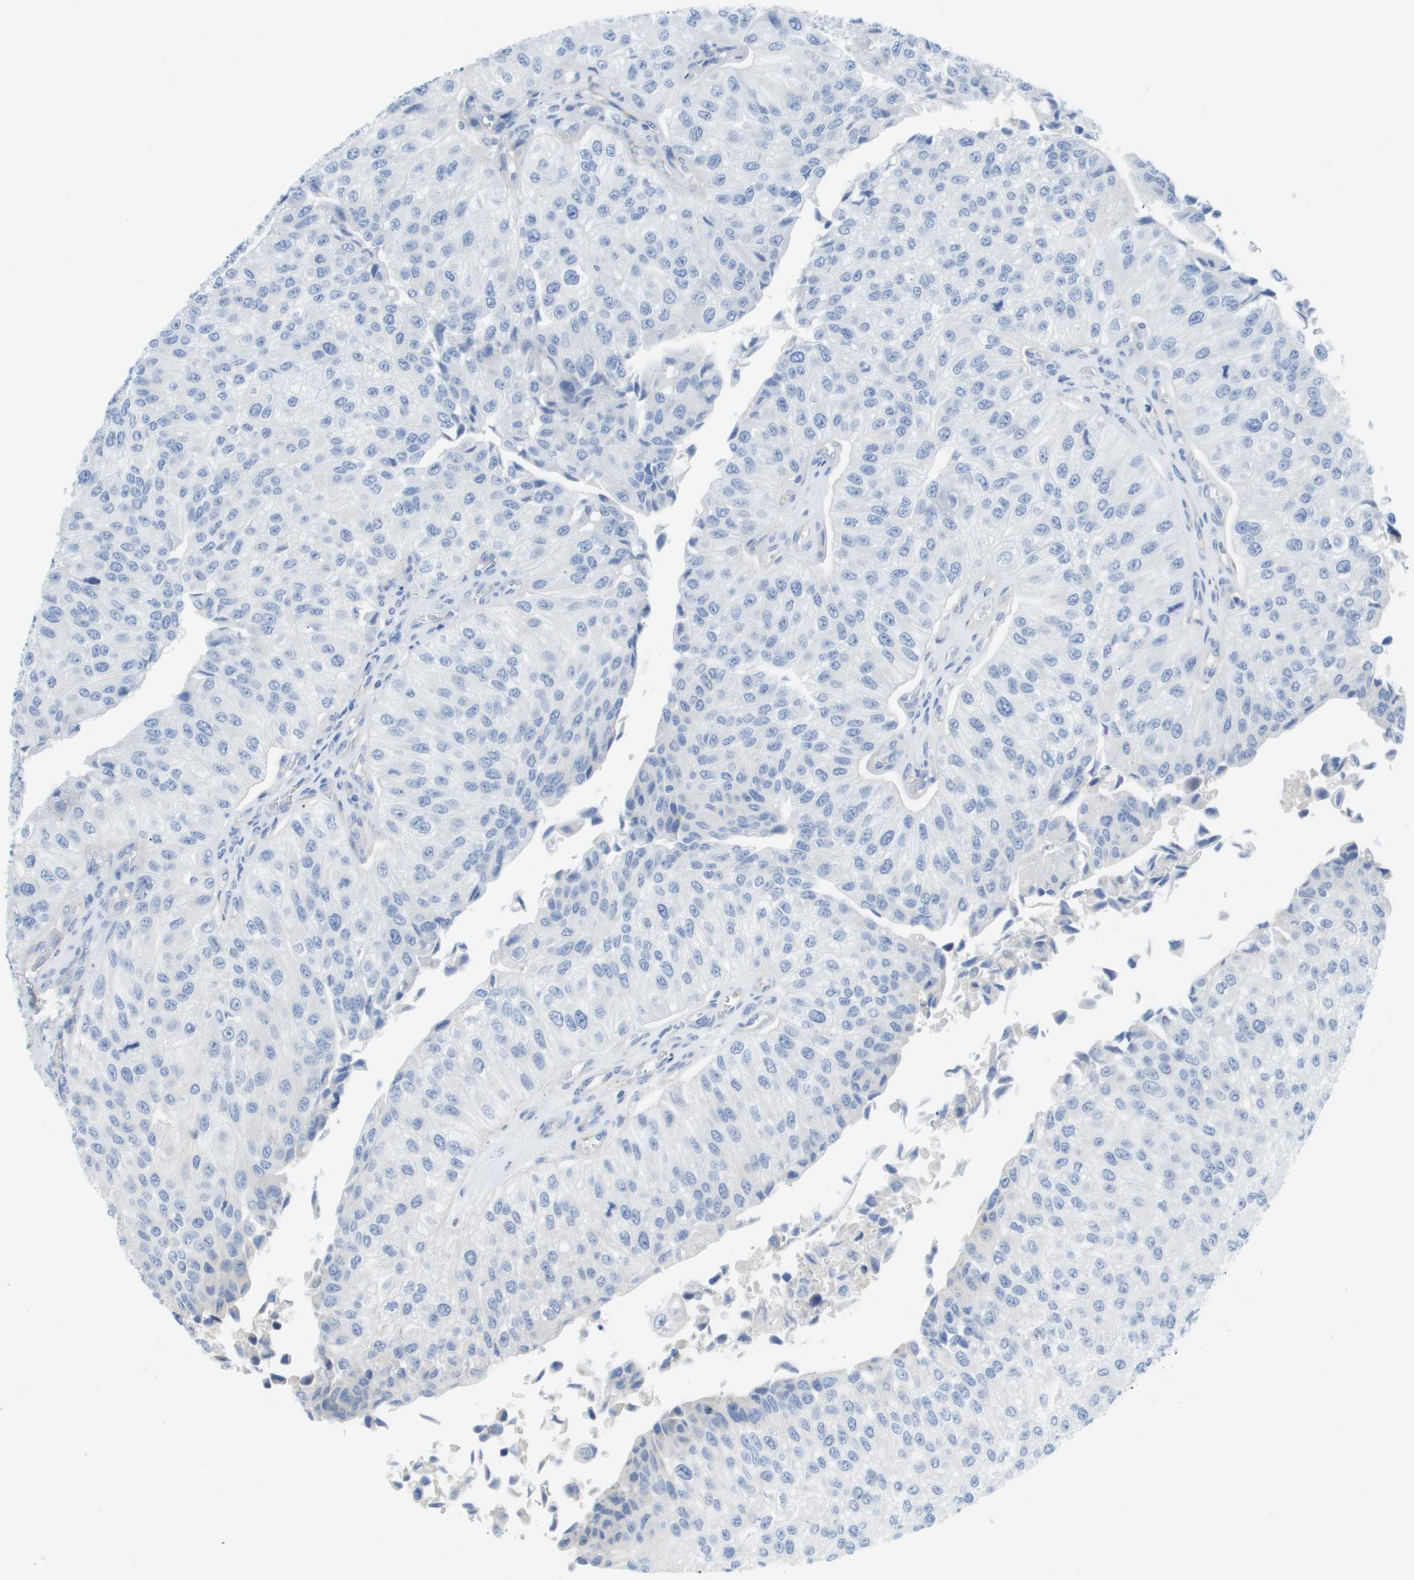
{"staining": {"intensity": "negative", "quantity": "none", "location": "none"}, "tissue": "urothelial cancer", "cell_type": "Tumor cells", "image_type": "cancer", "snomed": [{"axis": "morphology", "description": "Urothelial carcinoma, High grade"}, {"axis": "topography", "description": "Kidney"}, {"axis": "topography", "description": "Urinary bladder"}], "caption": "Immunohistochemistry image of neoplastic tissue: human urothelial cancer stained with DAB exhibits no significant protein positivity in tumor cells.", "gene": "MYL3", "patient": {"sex": "male", "age": 77}}